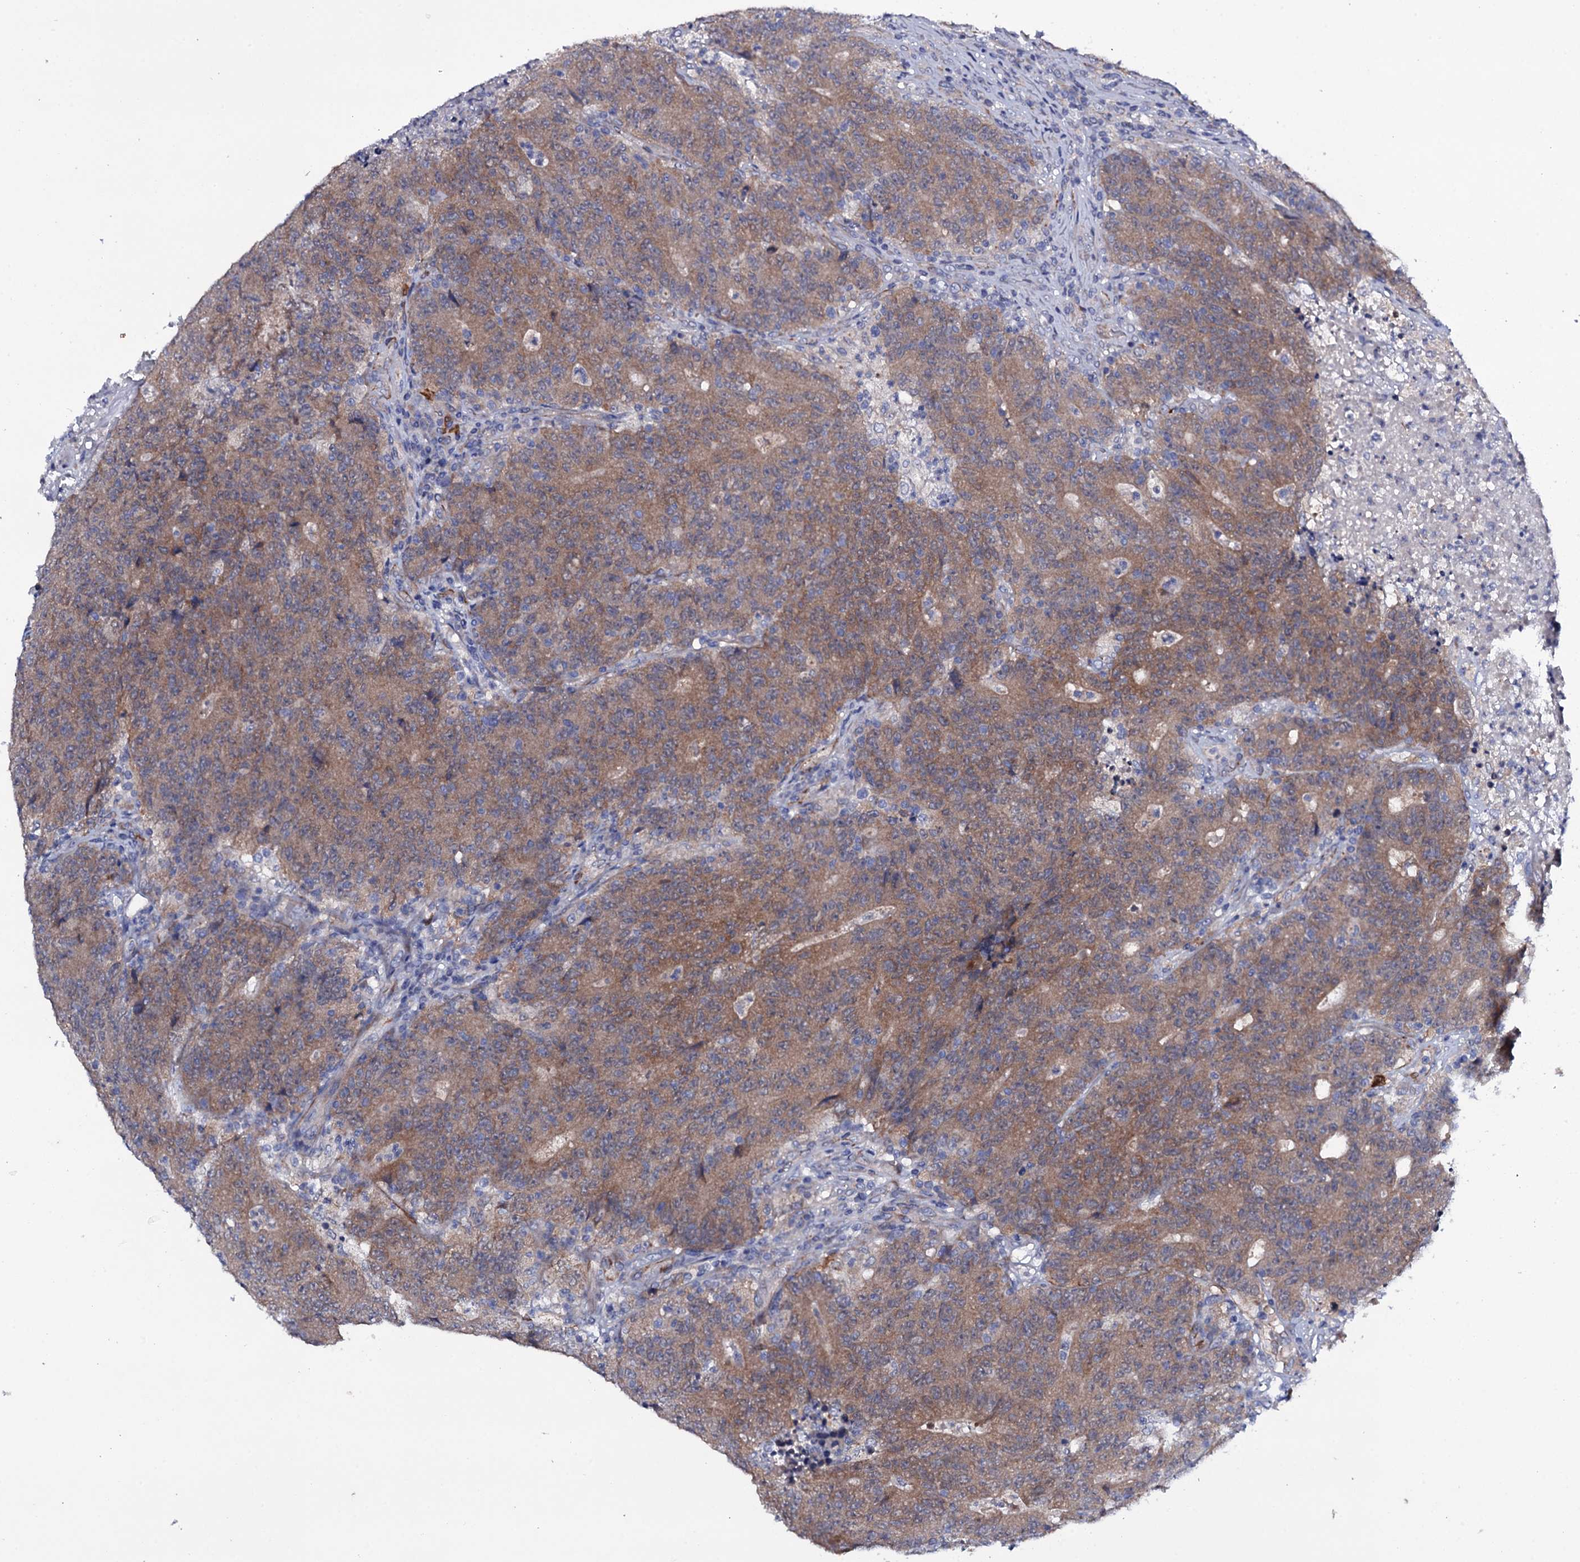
{"staining": {"intensity": "moderate", "quantity": ">75%", "location": "cytoplasmic/membranous"}, "tissue": "colorectal cancer", "cell_type": "Tumor cells", "image_type": "cancer", "snomed": [{"axis": "morphology", "description": "Adenocarcinoma, NOS"}, {"axis": "topography", "description": "Colon"}], "caption": "Immunohistochemical staining of human colorectal adenocarcinoma exhibits medium levels of moderate cytoplasmic/membranous protein expression in approximately >75% of tumor cells. The protein is stained brown, and the nuclei are stained in blue (DAB (3,3'-diaminobenzidine) IHC with brightfield microscopy, high magnification).", "gene": "BCL2L14", "patient": {"sex": "female", "age": 75}}